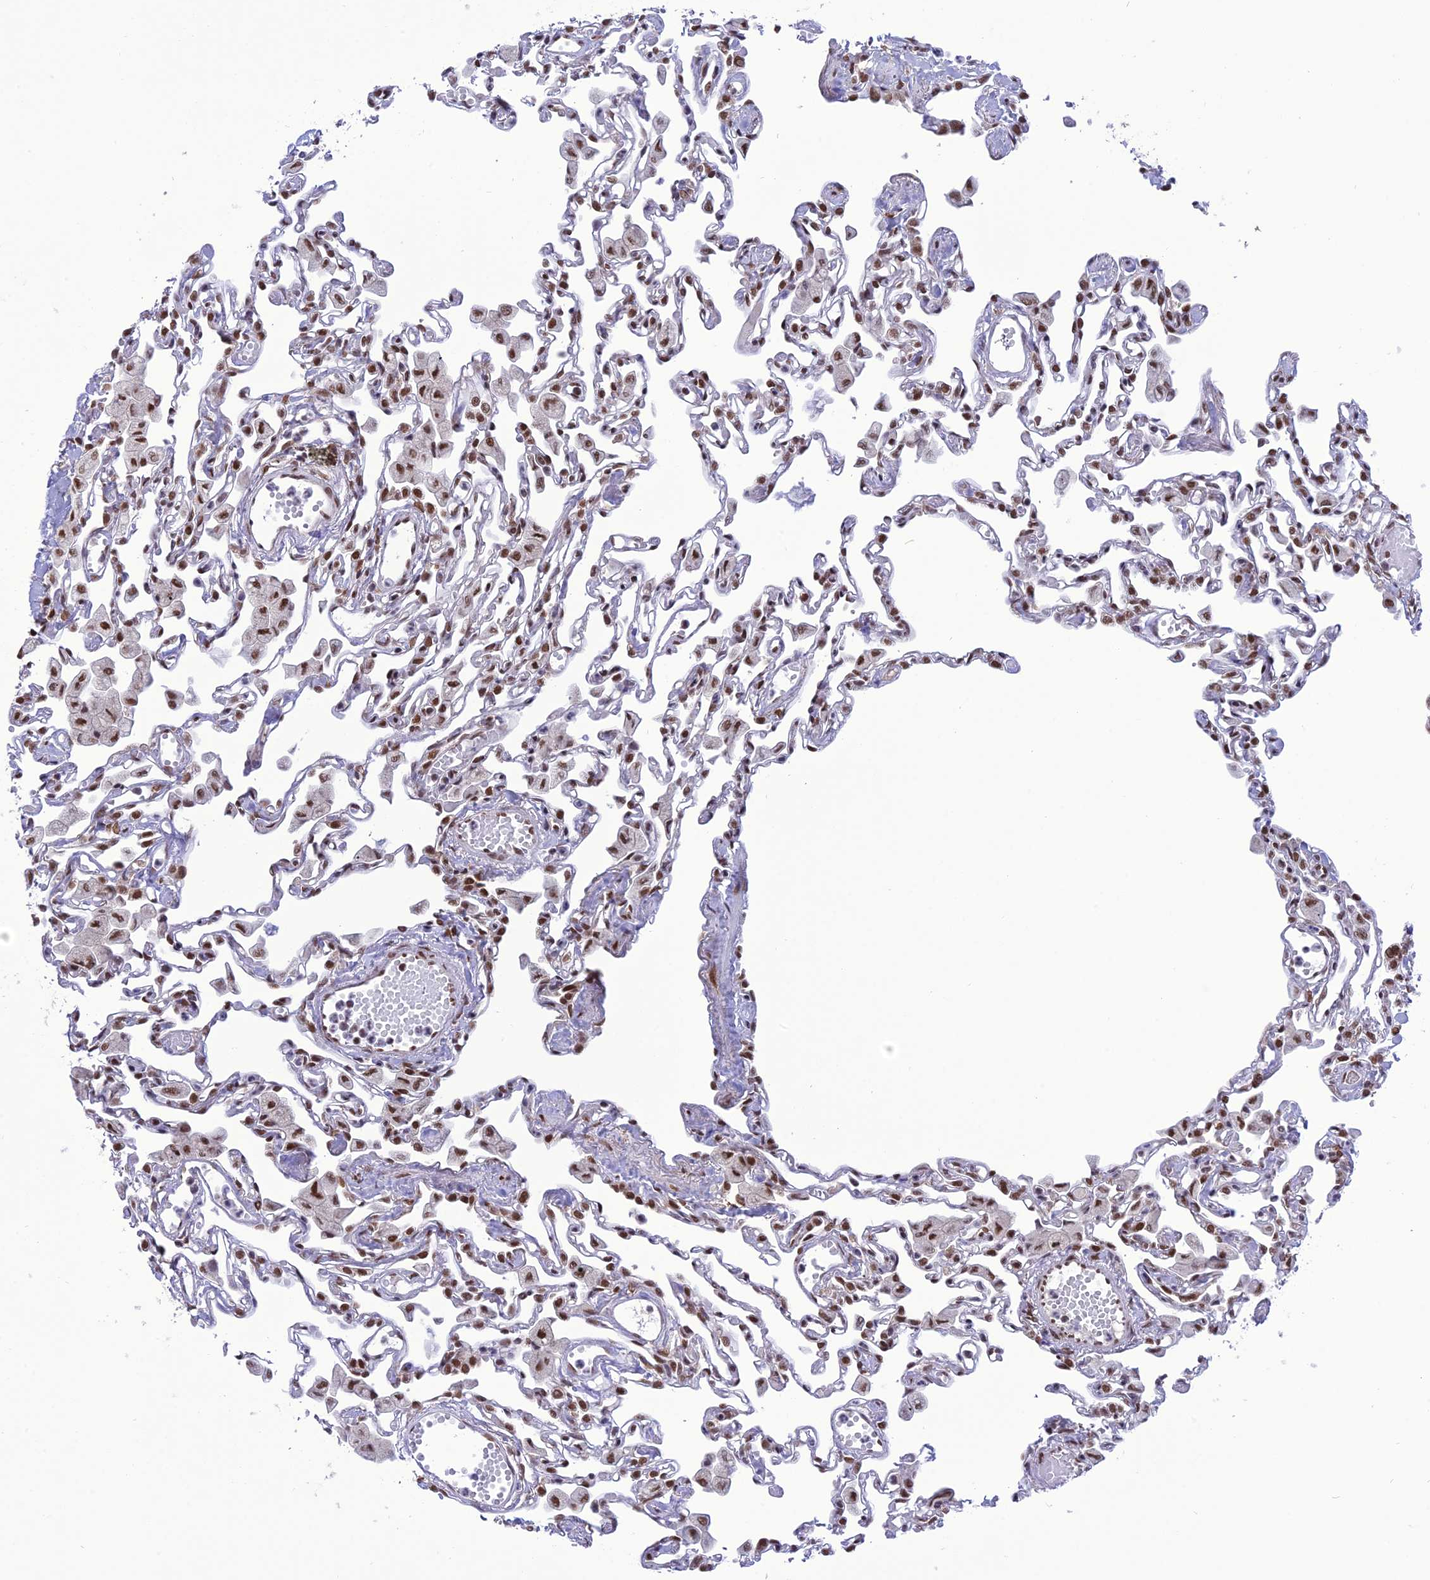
{"staining": {"intensity": "moderate", "quantity": ">75%", "location": "nuclear"}, "tissue": "lung", "cell_type": "Alveolar cells", "image_type": "normal", "snomed": [{"axis": "morphology", "description": "Normal tissue, NOS"}, {"axis": "topography", "description": "Bronchus"}, {"axis": "topography", "description": "Lung"}], "caption": "Immunohistochemical staining of unremarkable human lung shows moderate nuclear protein expression in about >75% of alveolar cells.", "gene": "DDX1", "patient": {"sex": "female", "age": 49}}